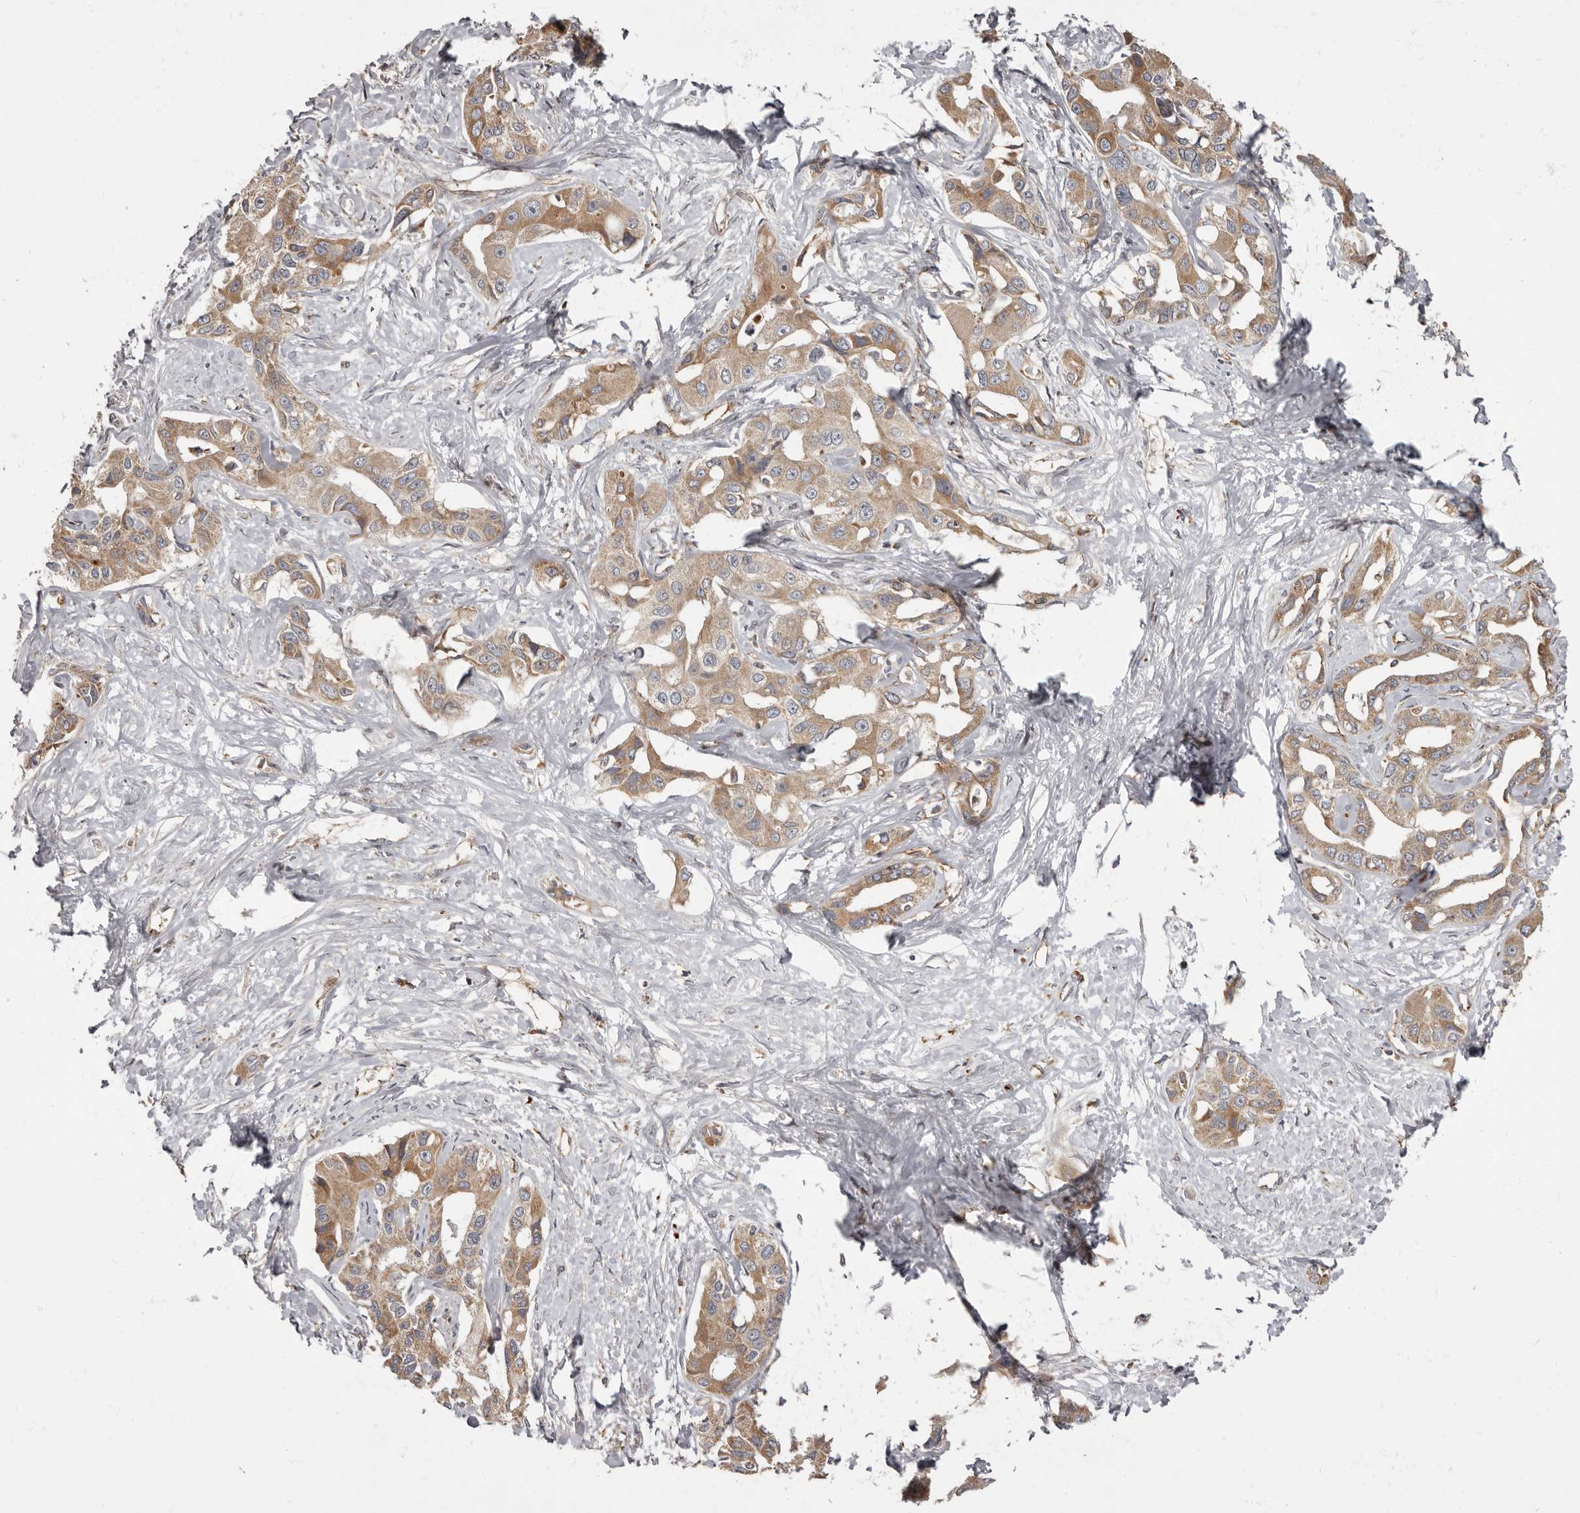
{"staining": {"intensity": "moderate", "quantity": ">75%", "location": "cytoplasmic/membranous"}, "tissue": "liver cancer", "cell_type": "Tumor cells", "image_type": "cancer", "snomed": [{"axis": "morphology", "description": "Cholangiocarcinoma"}, {"axis": "topography", "description": "Liver"}], "caption": "A photomicrograph of liver cholangiocarcinoma stained for a protein shows moderate cytoplasmic/membranous brown staining in tumor cells.", "gene": "ADCY2", "patient": {"sex": "male", "age": 59}}